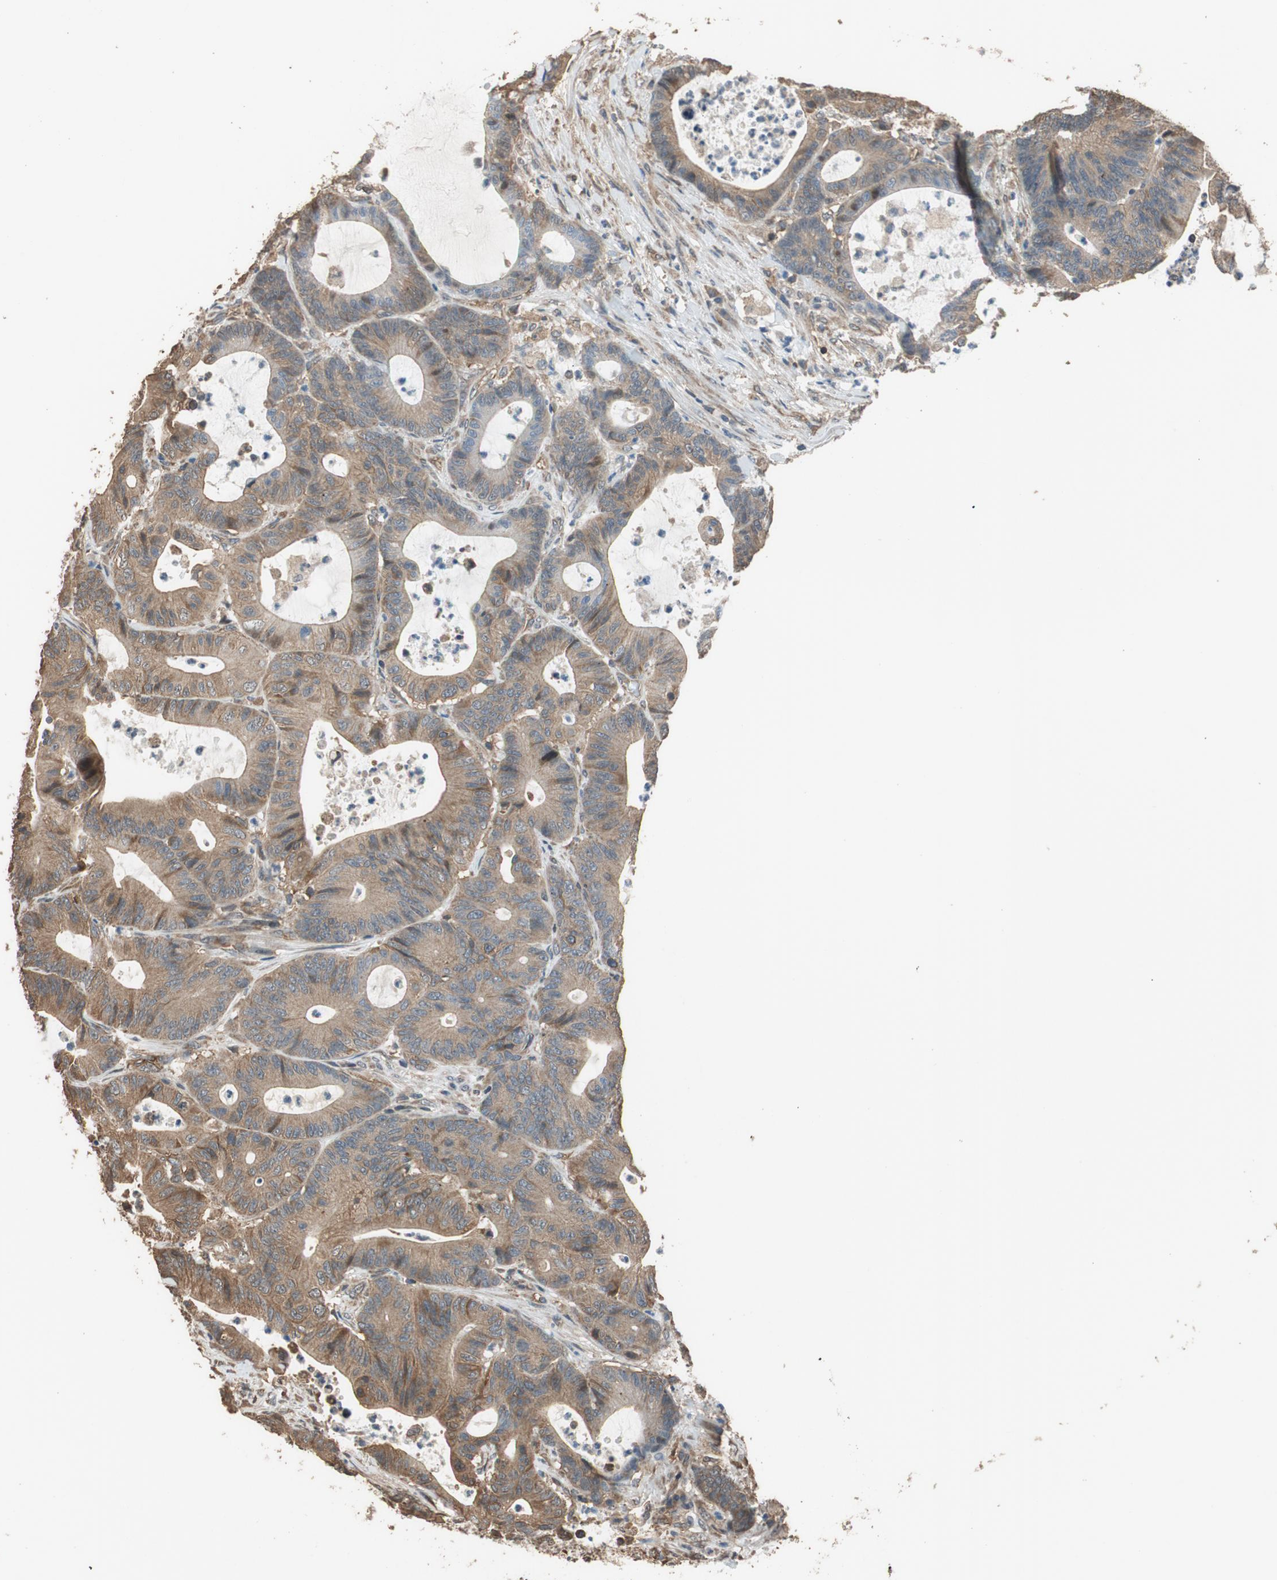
{"staining": {"intensity": "weak", "quantity": ">75%", "location": "cytoplasmic/membranous"}, "tissue": "colorectal cancer", "cell_type": "Tumor cells", "image_type": "cancer", "snomed": [{"axis": "morphology", "description": "Adenocarcinoma, NOS"}, {"axis": "topography", "description": "Colon"}], "caption": "Brown immunohistochemical staining in adenocarcinoma (colorectal) reveals weak cytoplasmic/membranous expression in approximately >75% of tumor cells.", "gene": "MST1R", "patient": {"sex": "female", "age": 84}}